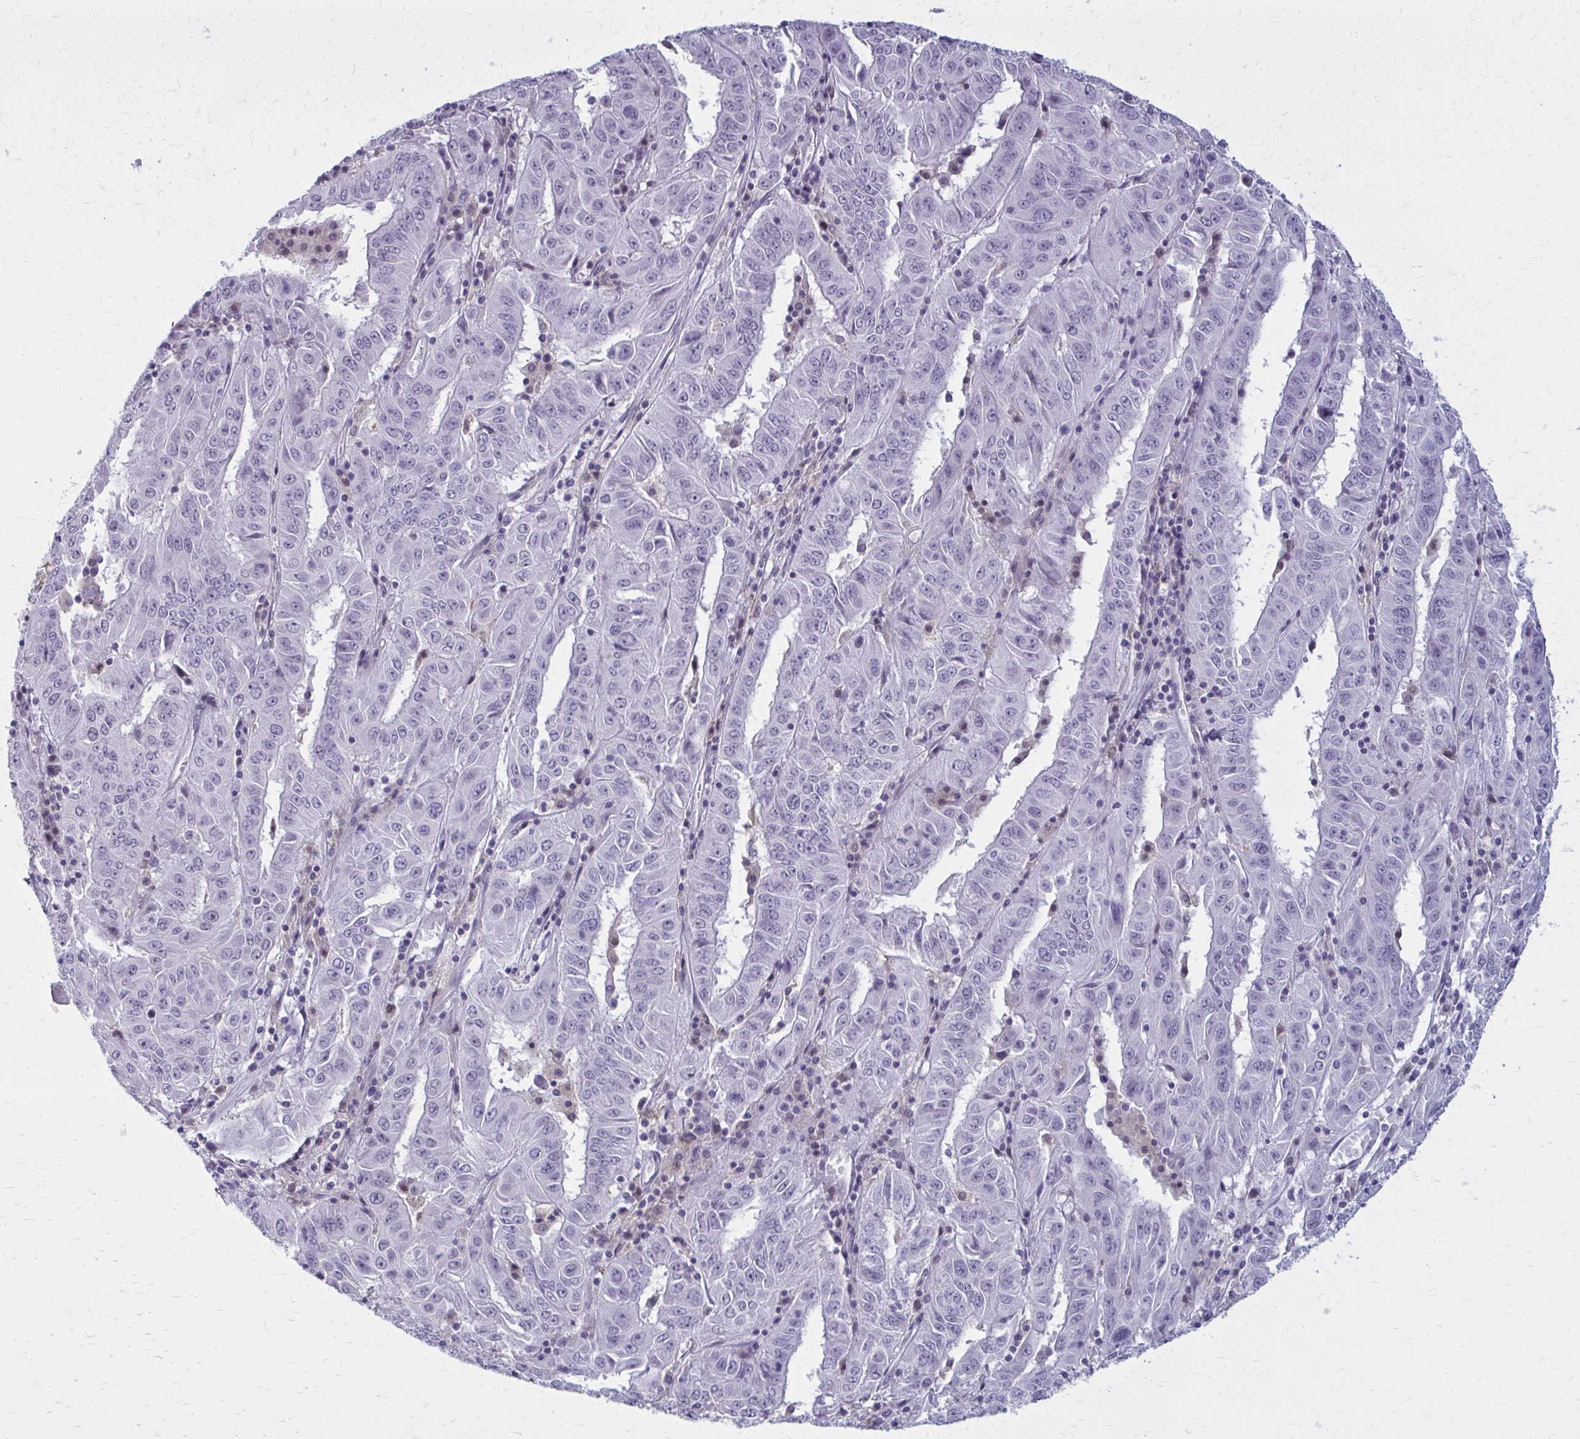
{"staining": {"intensity": "negative", "quantity": "none", "location": "none"}, "tissue": "pancreatic cancer", "cell_type": "Tumor cells", "image_type": "cancer", "snomed": [{"axis": "morphology", "description": "Adenocarcinoma, NOS"}, {"axis": "topography", "description": "Pancreas"}], "caption": "Pancreatic adenocarcinoma was stained to show a protein in brown. There is no significant staining in tumor cells.", "gene": "CARD9", "patient": {"sex": "male", "age": 63}}